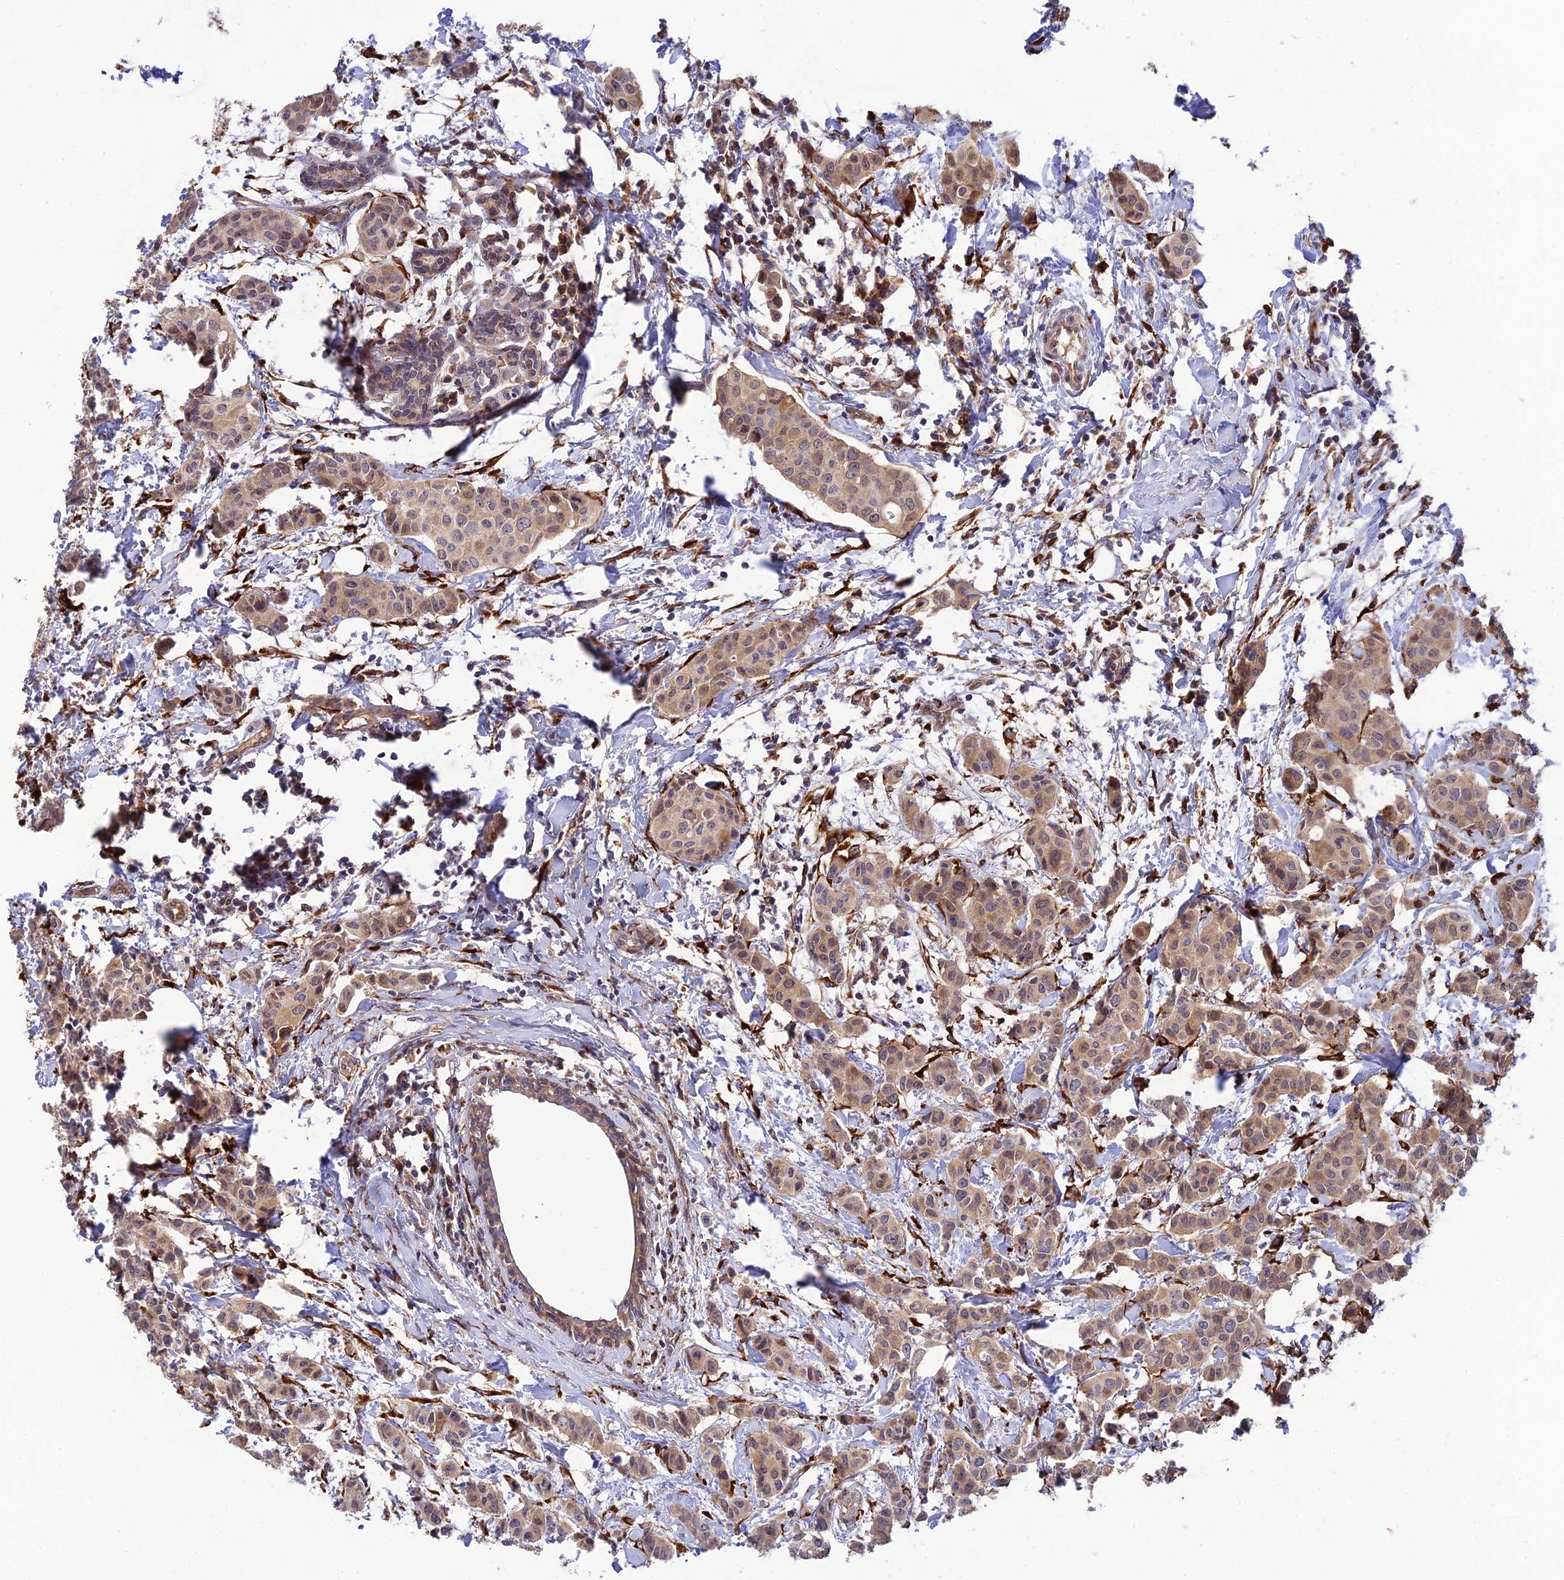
{"staining": {"intensity": "weak", "quantity": ">75%", "location": "cytoplasmic/membranous,nuclear"}, "tissue": "breast cancer", "cell_type": "Tumor cells", "image_type": "cancer", "snomed": [{"axis": "morphology", "description": "Duct carcinoma"}, {"axis": "topography", "description": "Breast"}], "caption": "Protein expression analysis of human breast invasive ductal carcinoma reveals weak cytoplasmic/membranous and nuclear expression in about >75% of tumor cells.", "gene": "P3H3", "patient": {"sex": "female", "age": 40}}